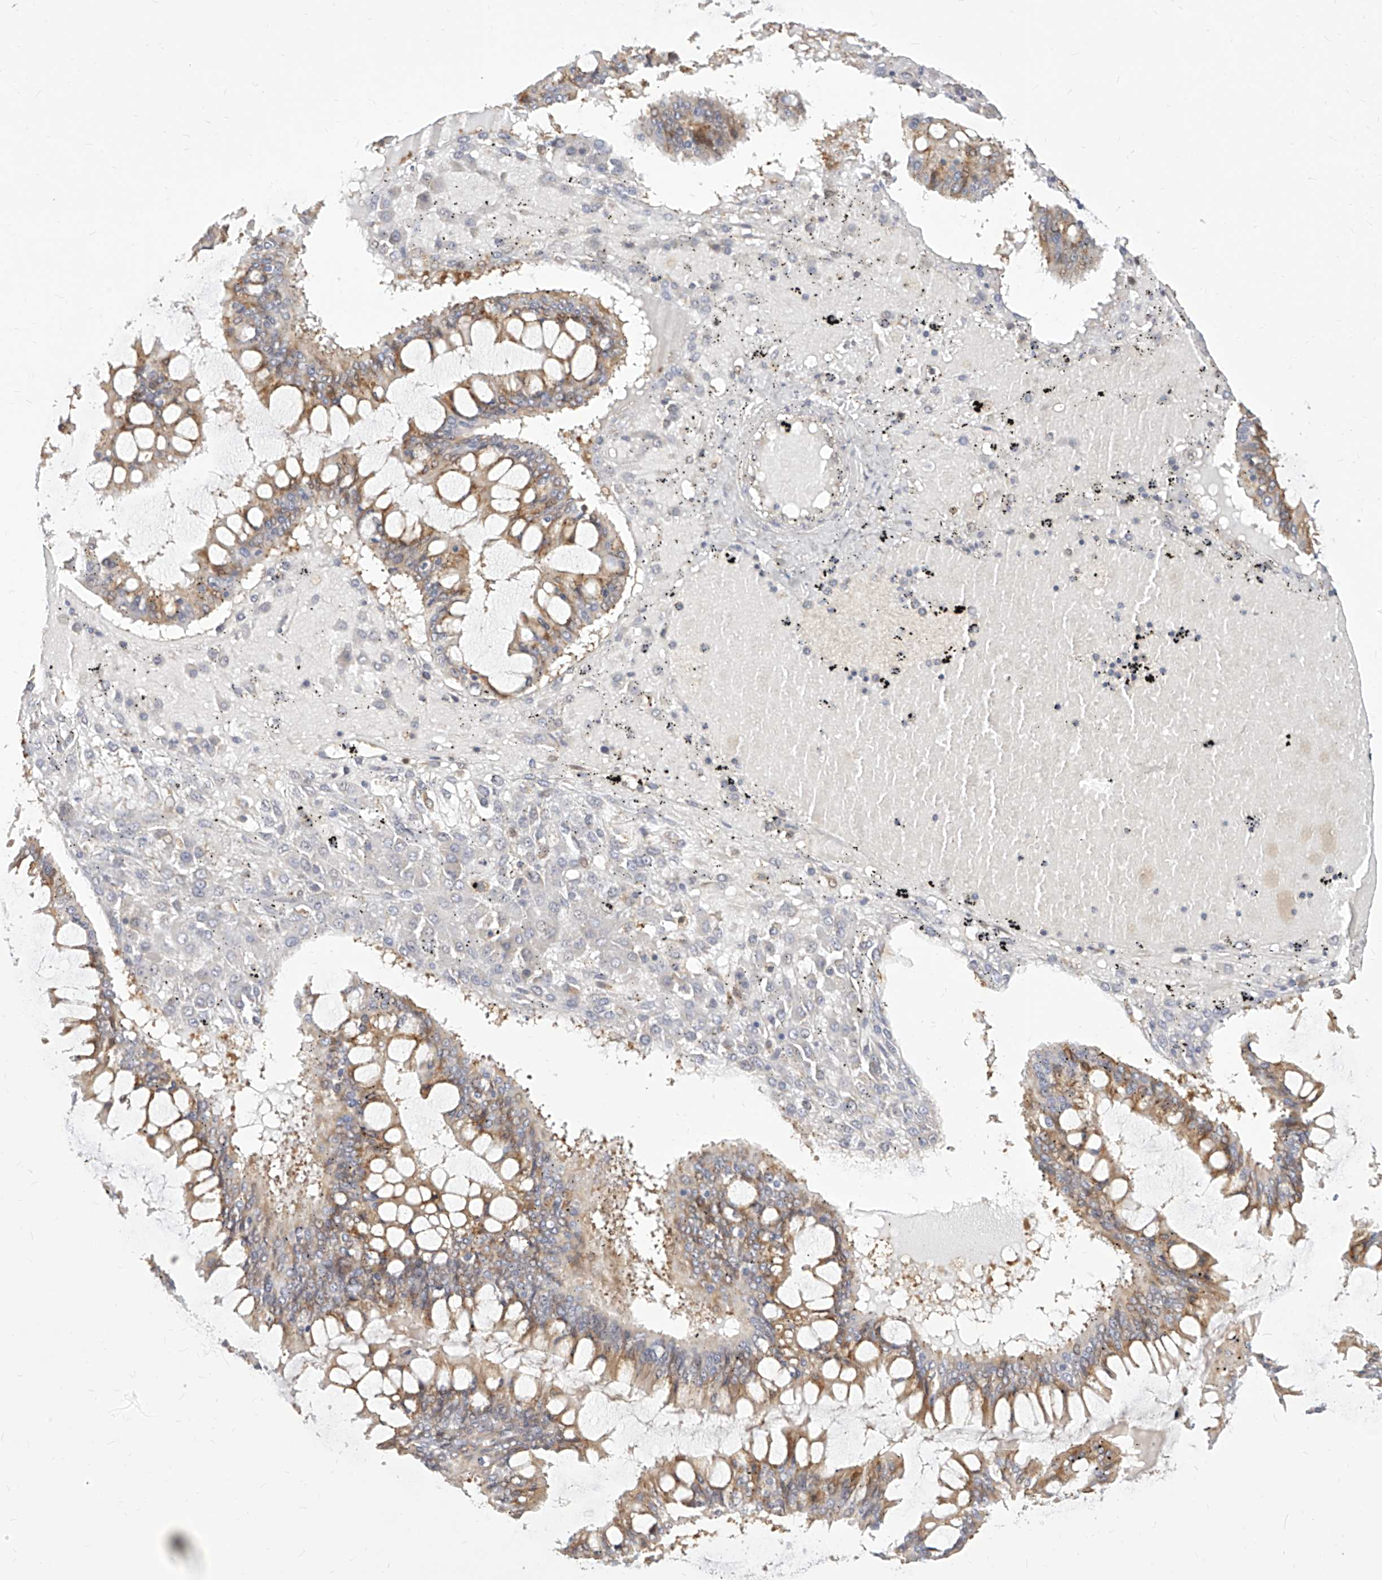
{"staining": {"intensity": "moderate", "quantity": "25%-75%", "location": "cytoplasmic/membranous"}, "tissue": "ovarian cancer", "cell_type": "Tumor cells", "image_type": "cancer", "snomed": [{"axis": "morphology", "description": "Cystadenocarcinoma, mucinous, NOS"}, {"axis": "topography", "description": "Ovary"}], "caption": "Protein staining reveals moderate cytoplasmic/membranous expression in about 25%-75% of tumor cells in ovarian mucinous cystadenocarcinoma.", "gene": "FAM83B", "patient": {"sex": "female", "age": 73}}